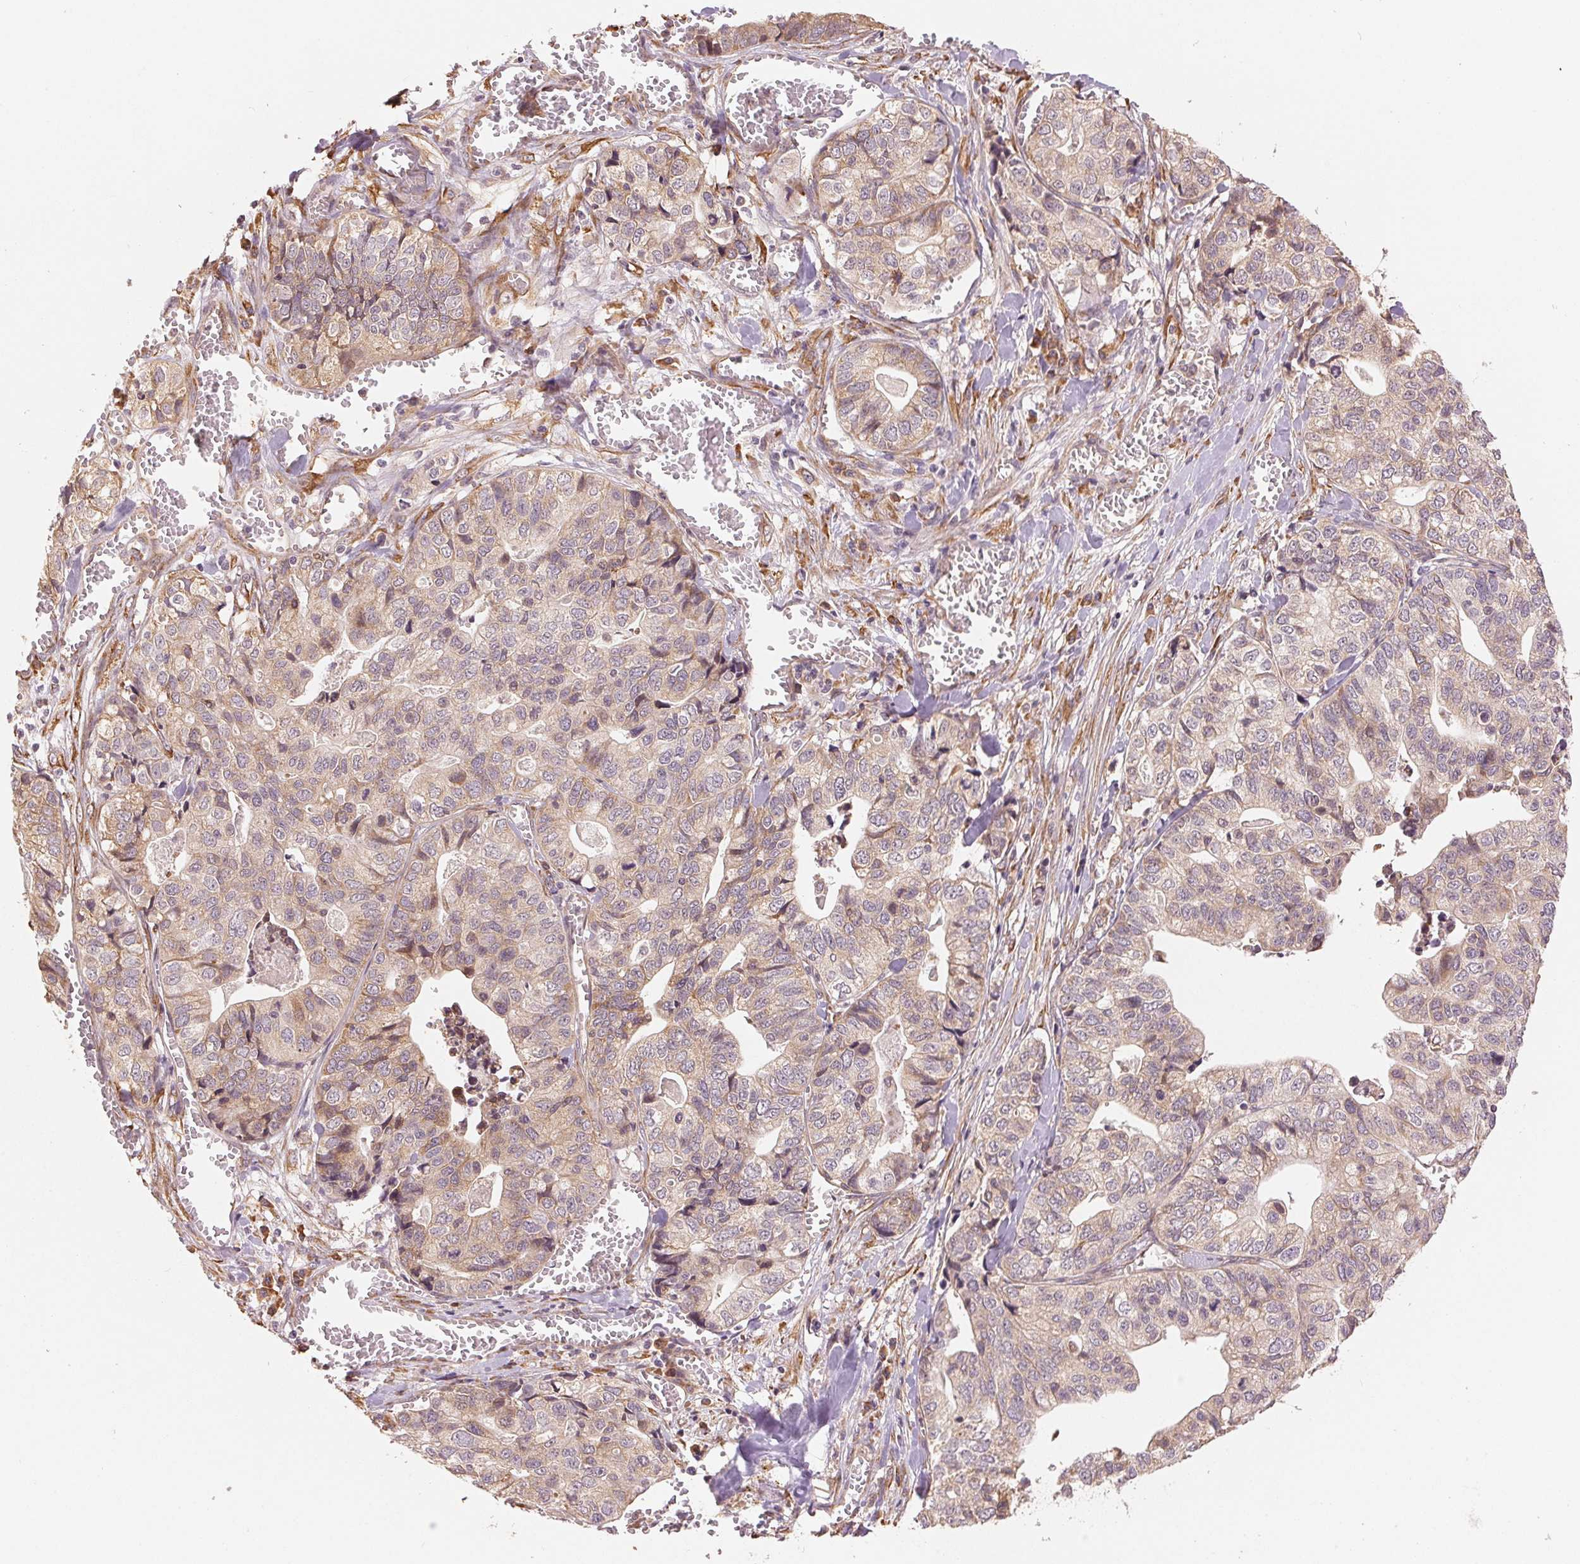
{"staining": {"intensity": "weak", "quantity": ">75%", "location": "cytoplasmic/membranous"}, "tissue": "stomach cancer", "cell_type": "Tumor cells", "image_type": "cancer", "snomed": [{"axis": "morphology", "description": "Adenocarcinoma, NOS"}, {"axis": "topography", "description": "Stomach, upper"}], "caption": "This image reveals immunohistochemistry (IHC) staining of human stomach cancer, with low weak cytoplasmic/membranous staining in approximately >75% of tumor cells.", "gene": "SLC20A1", "patient": {"sex": "female", "age": 67}}